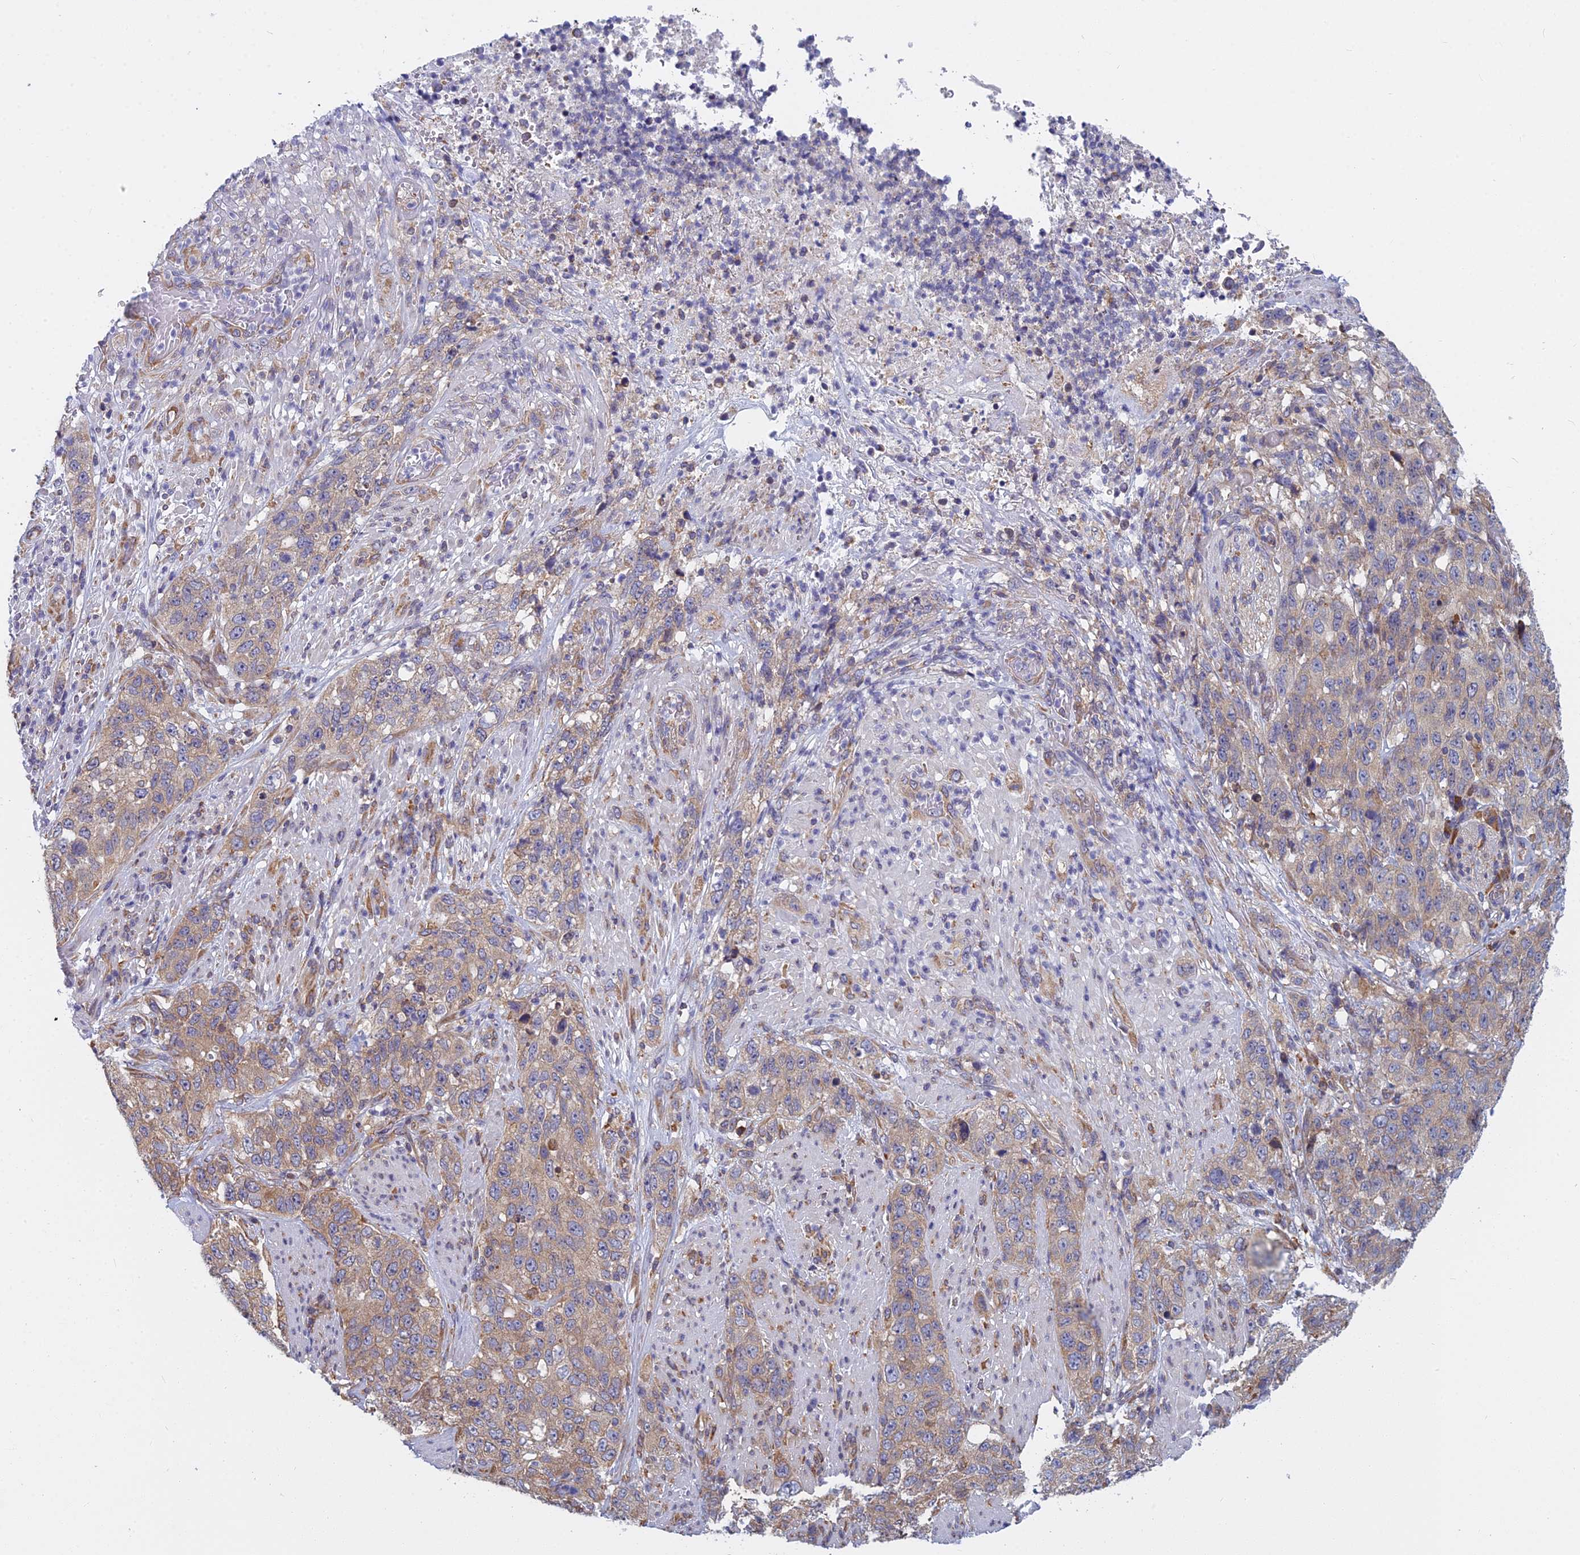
{"staining": {"intensity": "moderate", "quantity": "25%-75%", "location": "cytoplasmic/membranous"}, "tissue": "stomach cancer", "cell_type": "Tumor cells", "image_type": "cancer", "snomed": [{"axis": "morphology", "description": "Adenocarcinoma, NOS"}, {"axis": "topography", "description": "Stomach"}], "caption": "Tumor cells reveal medium levels of moderate cytoplasmic/membranous positivity in approximately 25%-75% of cells in human stomach adenocarcinoma.", "gene": "KIAA1143", "patient": {"sex": "male", "age": 48}}